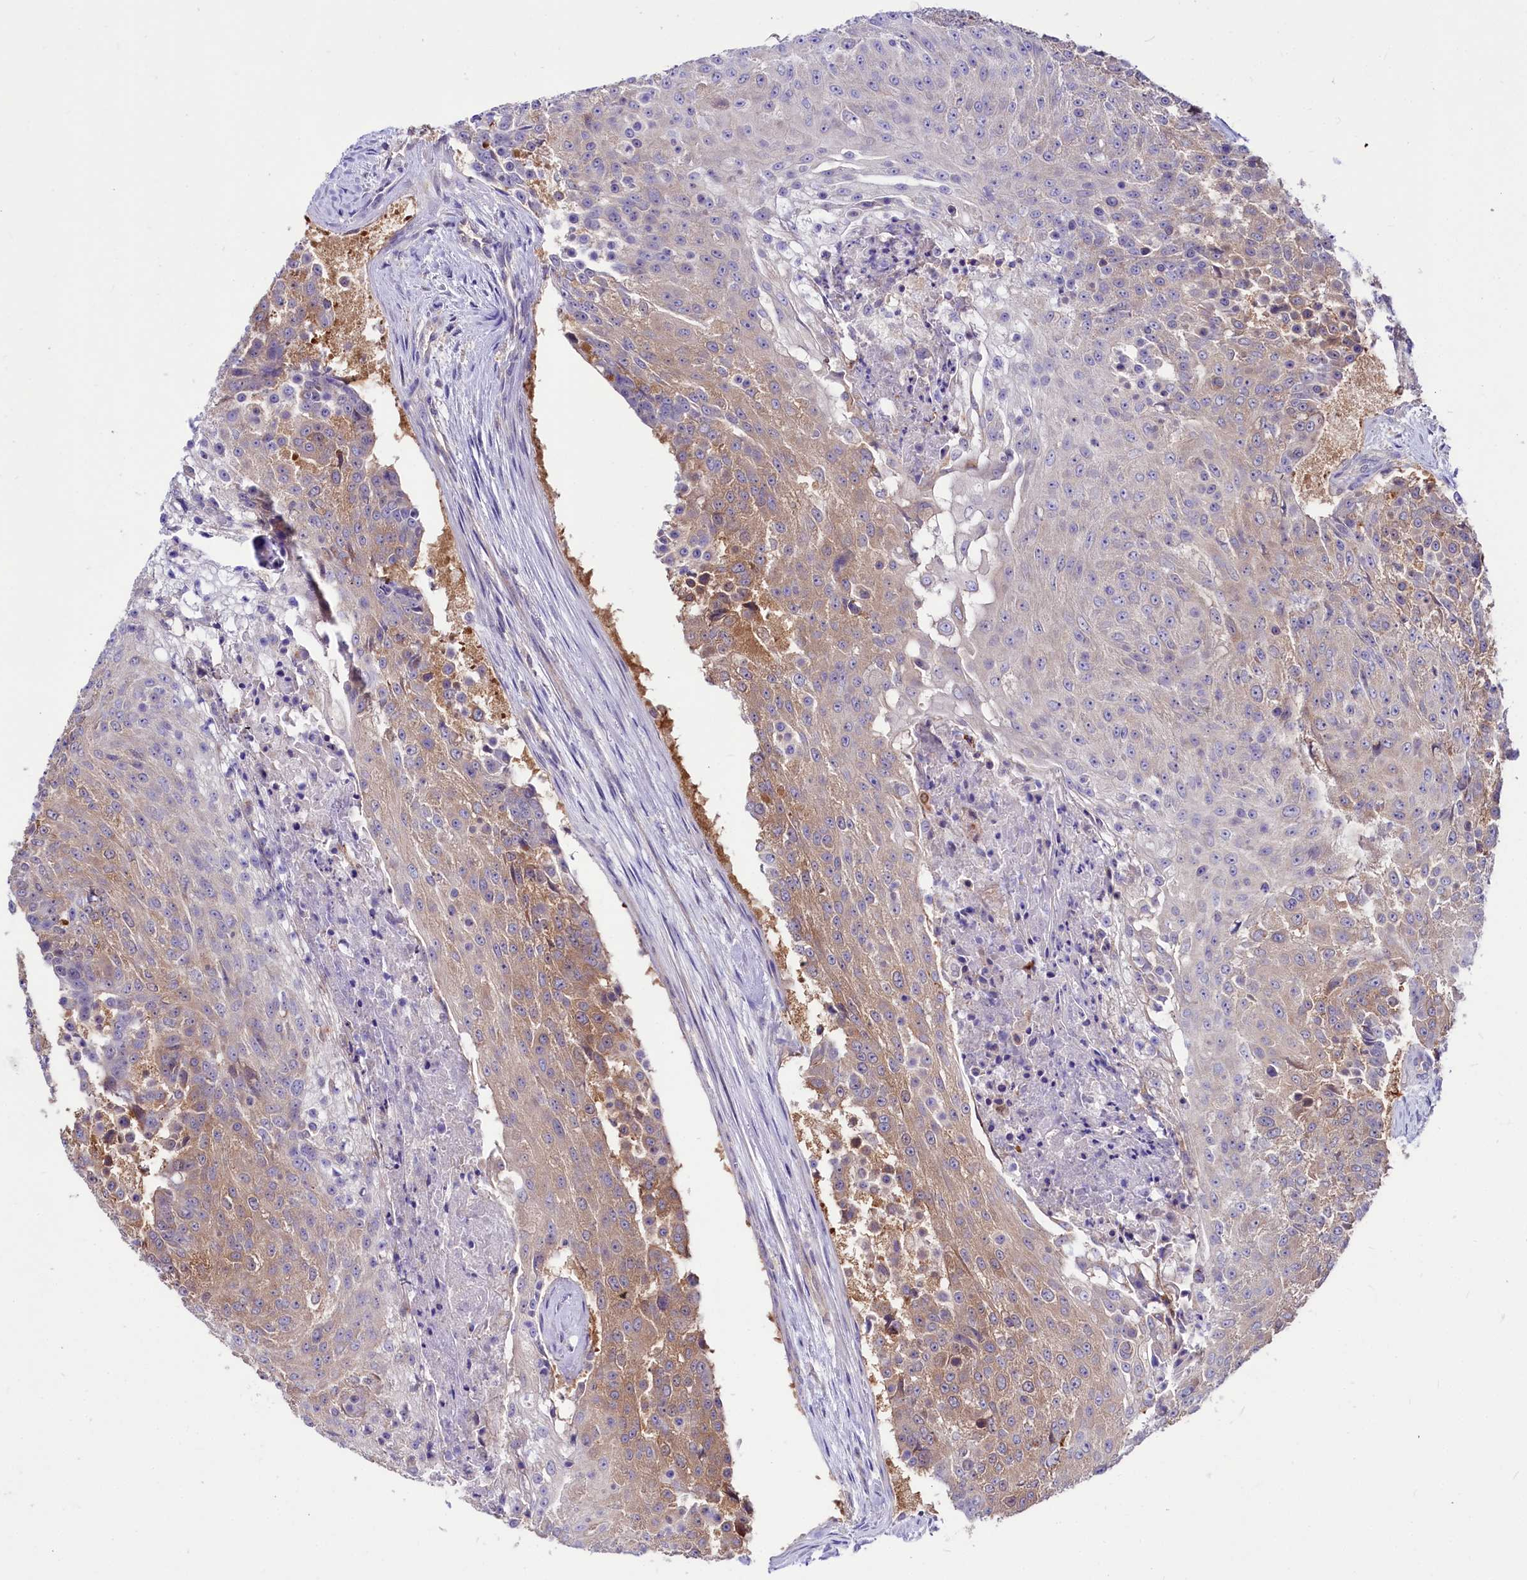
{"staining": {"intensity": "moderate", "quantity": "<25%", "location": "cytoplasmic/membranous"}, "tissue": "urothelial cancer", "cell_type": "Tumor cells", "image_type": "cancer", "snomed": [{"axis": "morphology", "description": "Urothelial carcinoma, High grade"}, {"axis": "topography", "description": "Urinary bladder"}], "caption": "A high-resolution micrograph shows immunohistochemistry (IHC) staining of urothelial cancer, which demonstrates moderate cytoplasmic/membranous expression in approximately <25% of tumor cells. The staining was performed using DAB, with brown indicating positive protein expression. Nuclei are stained blue with hematoxylin.", "gene": "ABHD5", "patient": {"sex": "female", "age": 63}}